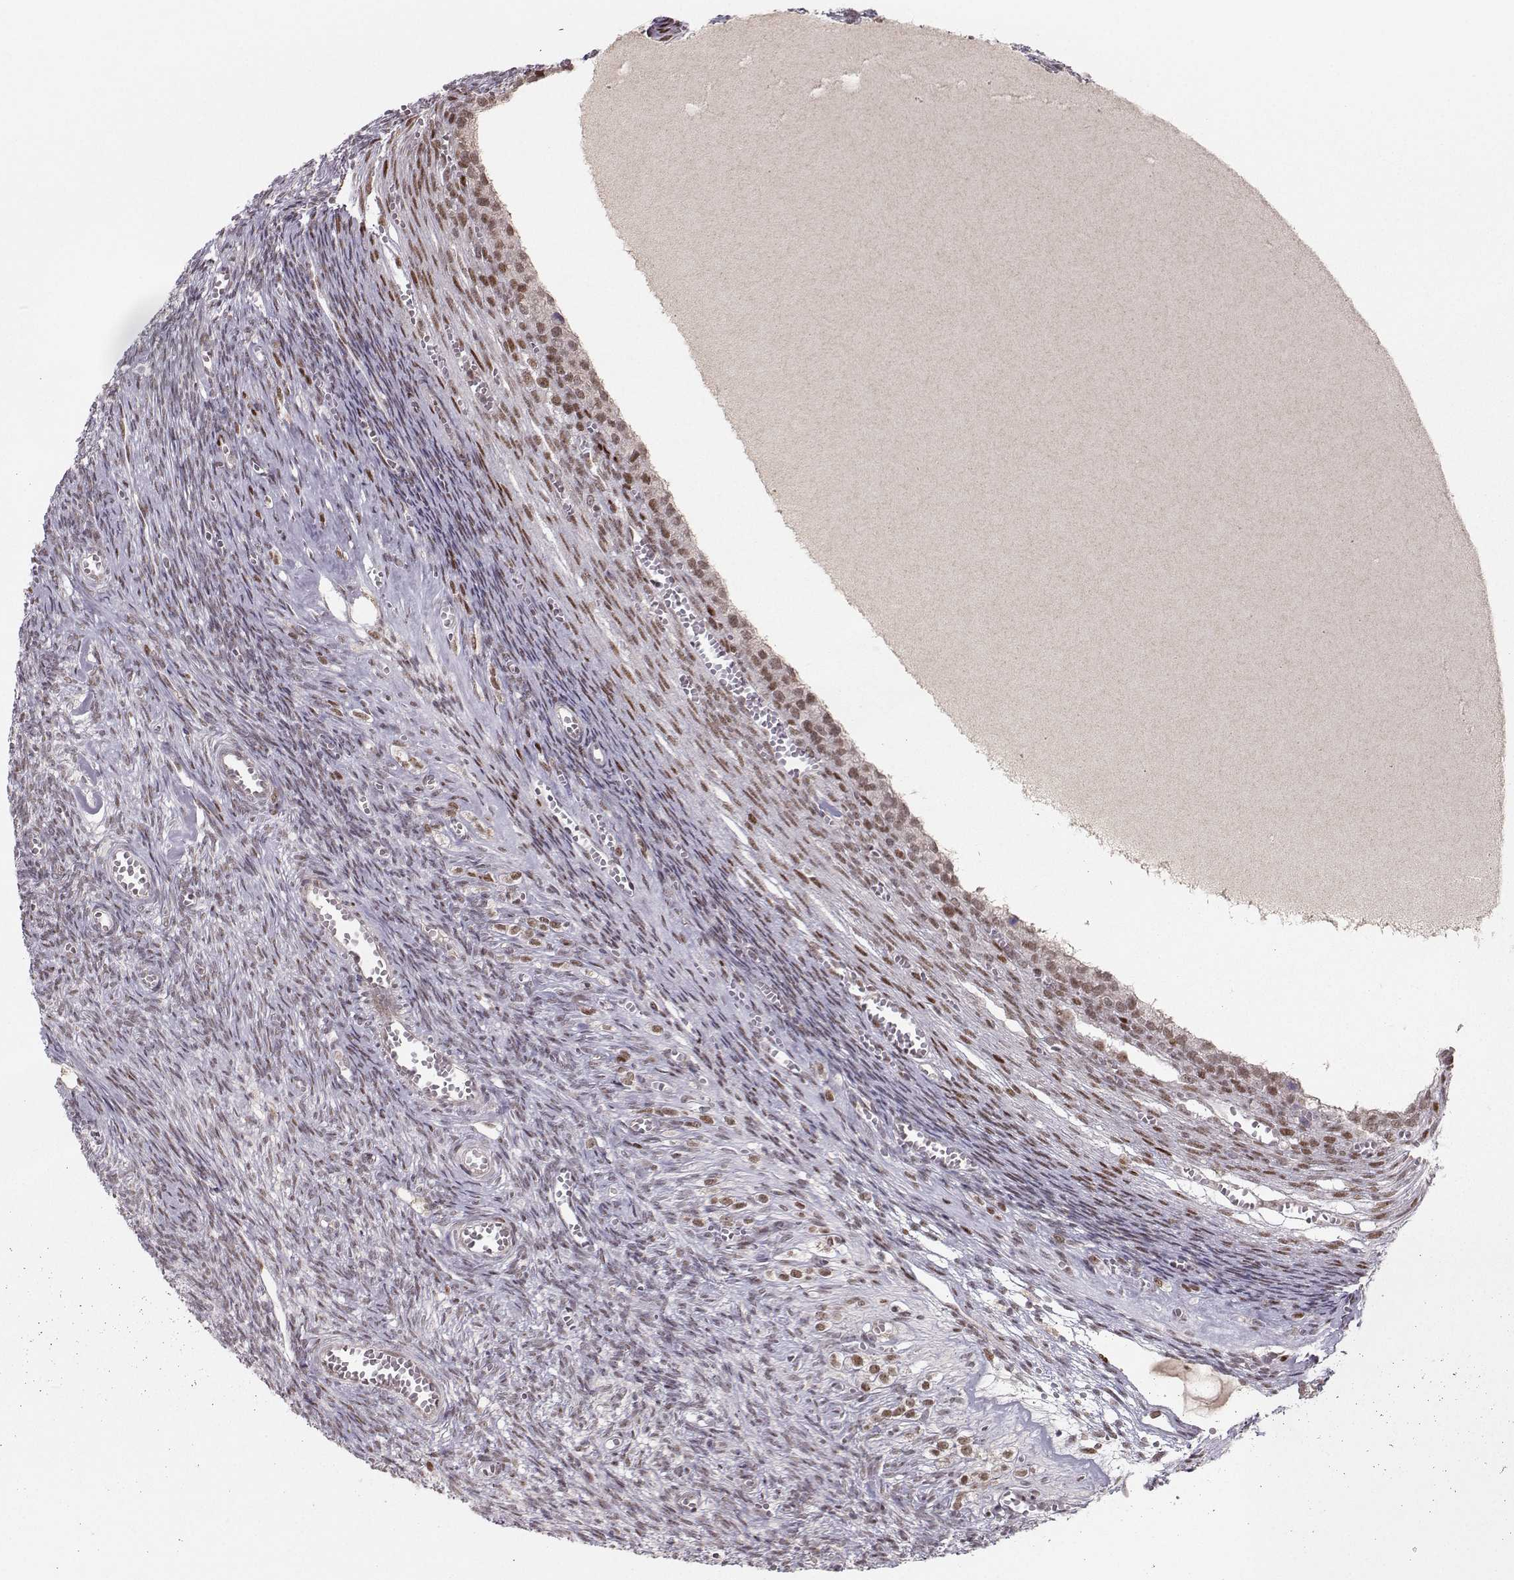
{"staining": {"intensity": "moderate", "quantity": ">75%", "location": "nuclear"}, "tissue": "ovary", "cell_type": "Follicle cells", "image_type": "normal", "snomed": [{"axis": "morphology", "description": "Normal tissue, NOS"}, {"axis": "topography", "description": "Ovary"}], "caption": "Immunohistochemistry (IHC) micrograph of normal ovary: ovary stained using IHC shows medium levels of moderate protein expression localized specifically in the nuclear of follicle cells, appearing as a nuclear brown color.", "gene": "SNAPC2", "patient": {"sex": "female", "age": 43}}